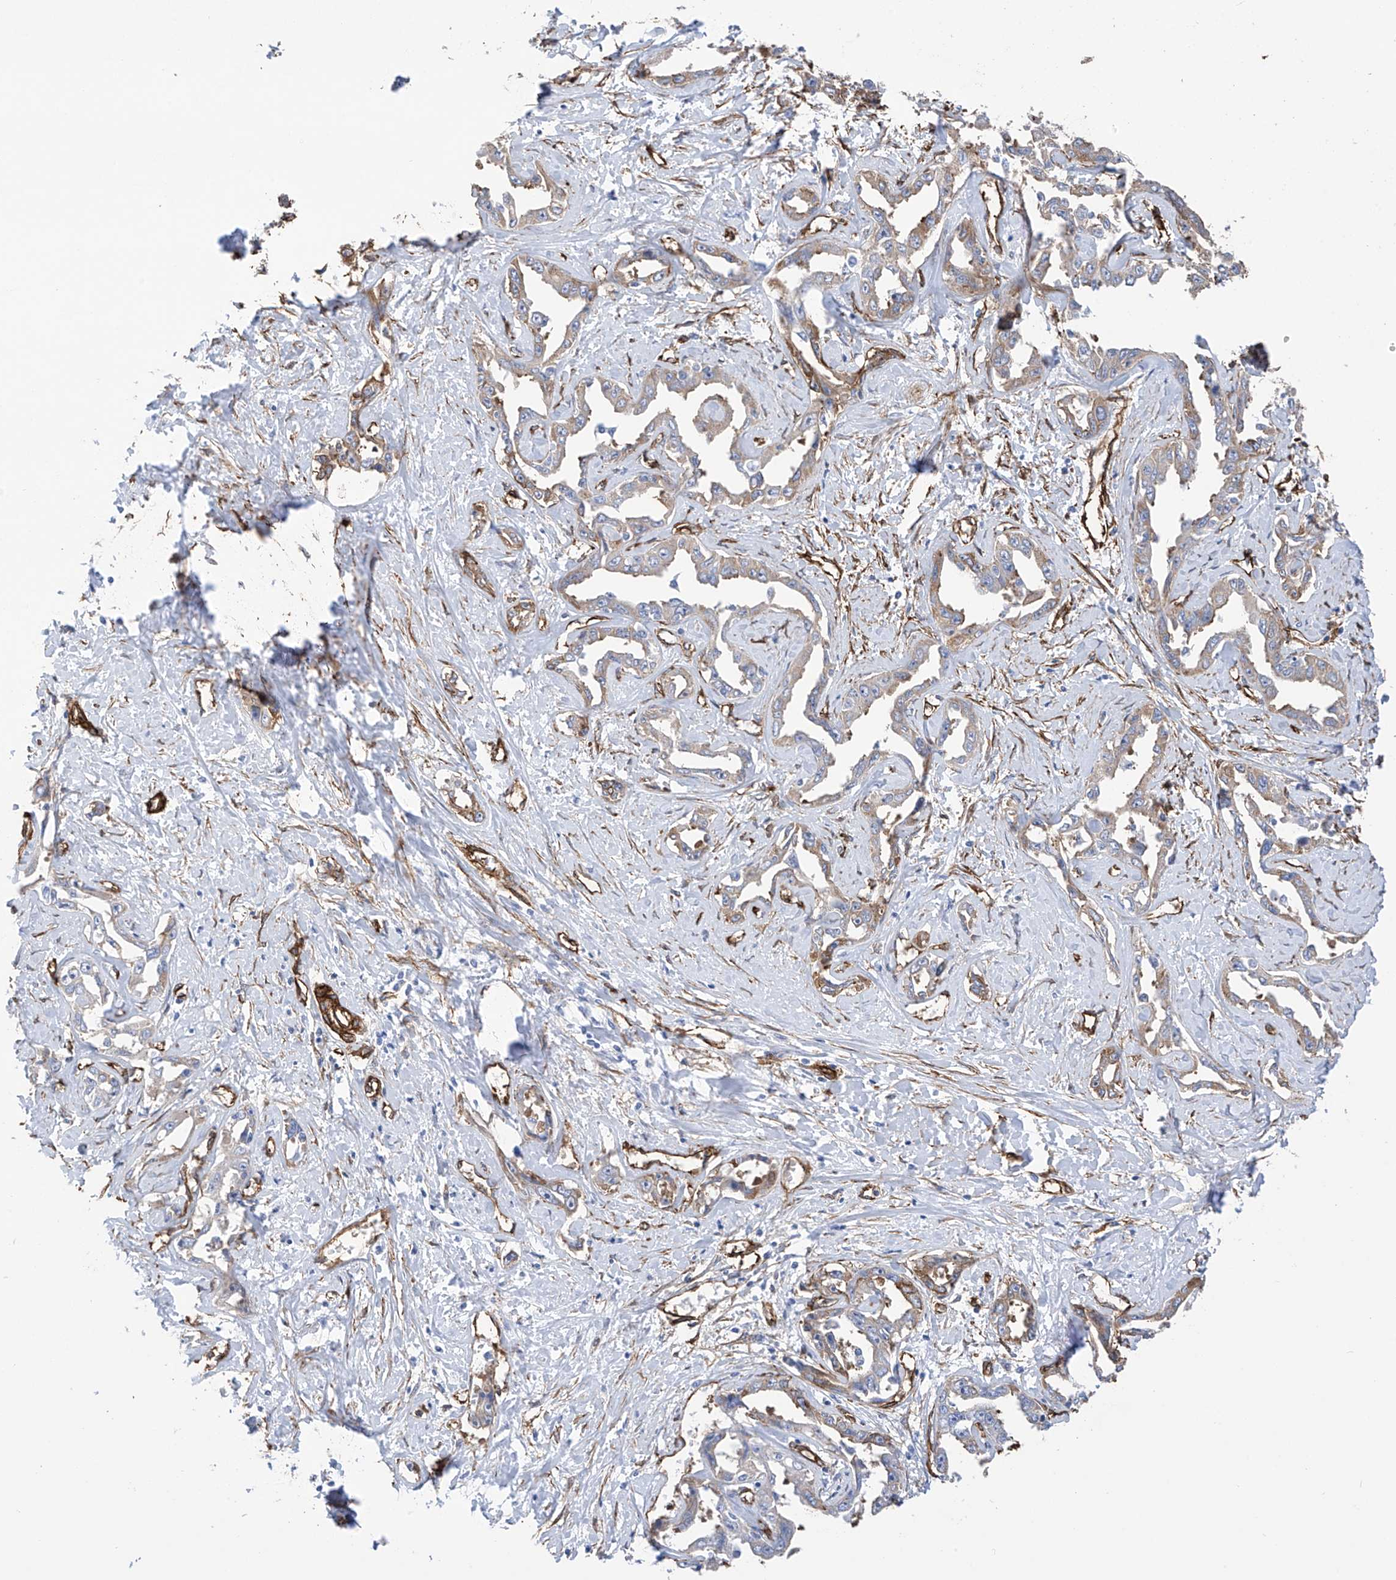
{"staining": {"intensity": "moderate", "quantity": "<25%", "location": "cytoplasmic/membranous"}, "tissue": "liver cancer", "cell_type": "Tumor cells", "image_type": "cancer", "snomed": [{"axis": "morphology", "description": "Cholangiocarcinoma"}, {"axis": "topography", "description": "Liver"}], "caption": "Protein staining of liver cancer (cholangiocarcinoma) tissue displays moderate cytoplasmic/membranous expression in about <25% of tumor cells.", "gene": "UBTD1", "patient": {"sex": "male", "age": 59}}